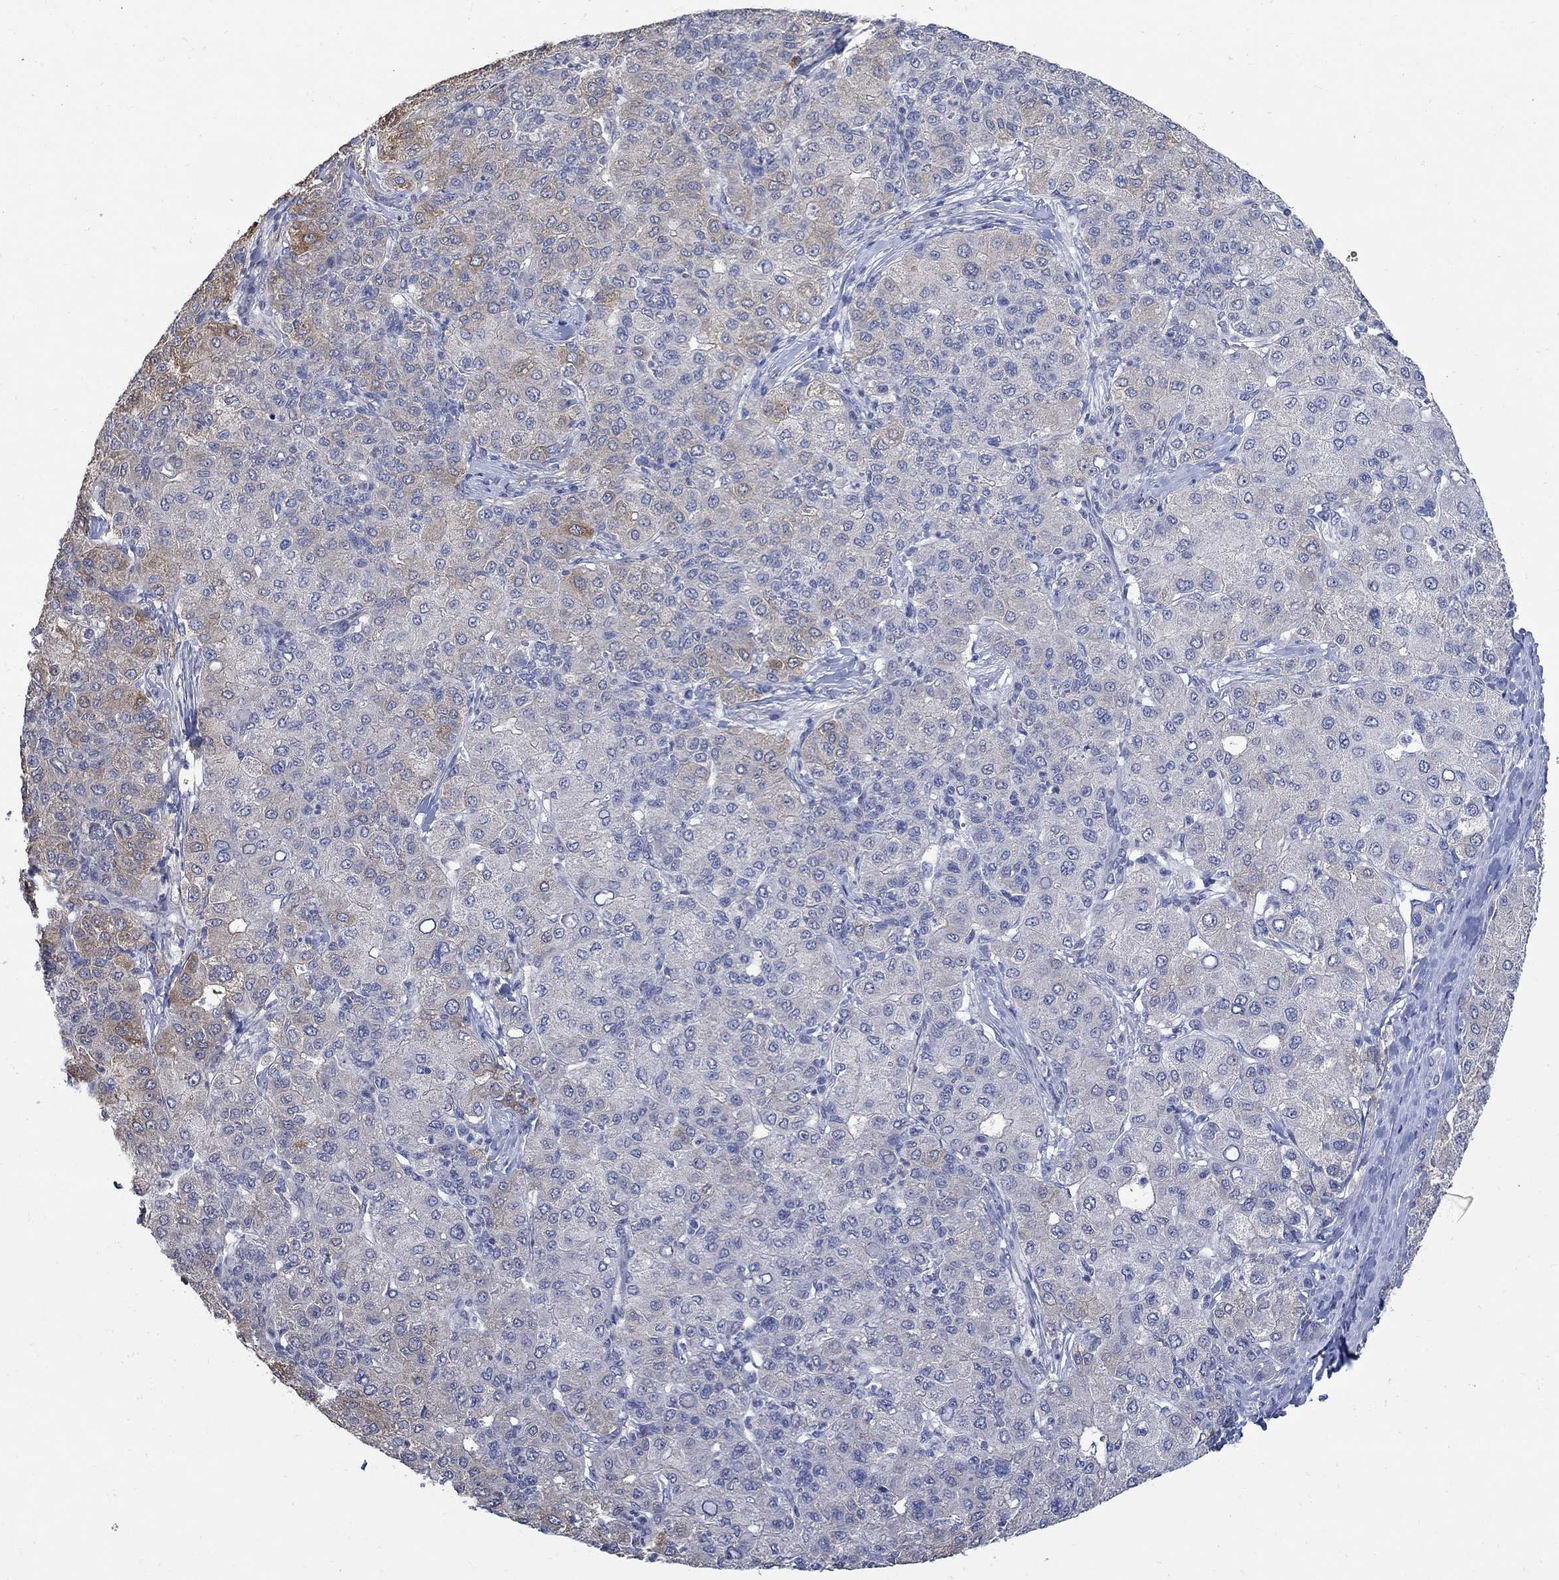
{"staining": {"intensity": "moderate", "quantity": "<25%", "location": "cytoplasmic/membranous"}, "tissue": "liver cancer", "cell_type": "Tumor cells", "image_type": "cancer", "snomed": [{"axis": "morphology", "description": "Carcinoma, Hepatocellular, NOS"}, {"axis": "topography", "description": "Liver"}], "caption": "Liver cancer tissue shows moderate cytoplasmic/membranous expression in approximately <25% of tumor cells, visualized by immunohistochemistry.", "gene": "TGM2", "patient": {"sex": "male", "age": 65}}